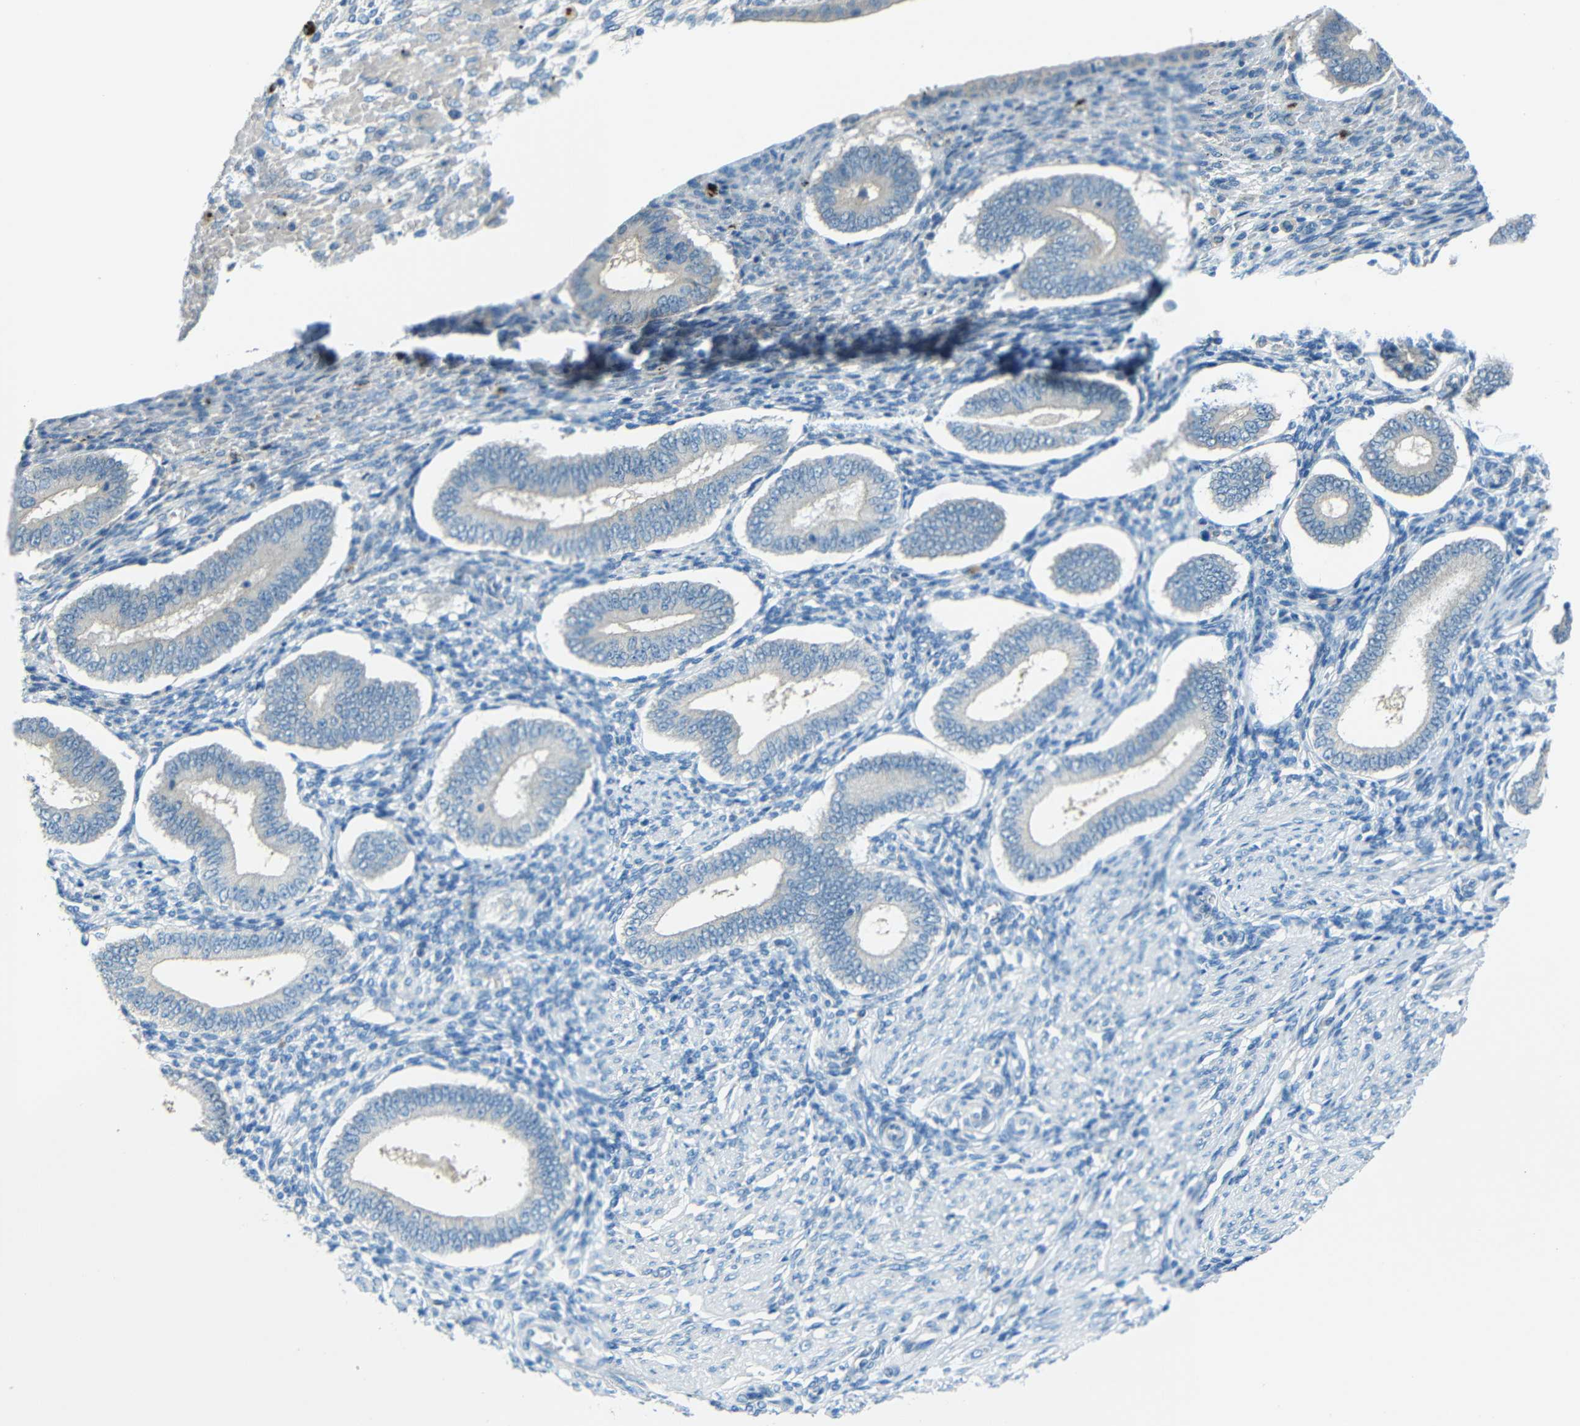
{"staining": {"intensity": "negative", "quantity": "none", "location": "none"}, "tissue": "endometrium", "cell_type": "Cells in endometrial stroma", "image_type": "normal", "snomed": [{"axis": "morphology", "description": "Normal tissue, NOS"}, {"axis": "topography", "description": "Endometrium"}], "caption": "Micrograph shows no protein staining in cells in endometrial stroma of benign endometrium.", "gene": "CYP26B1", "patient": {"sex": "female", "age": 42}}